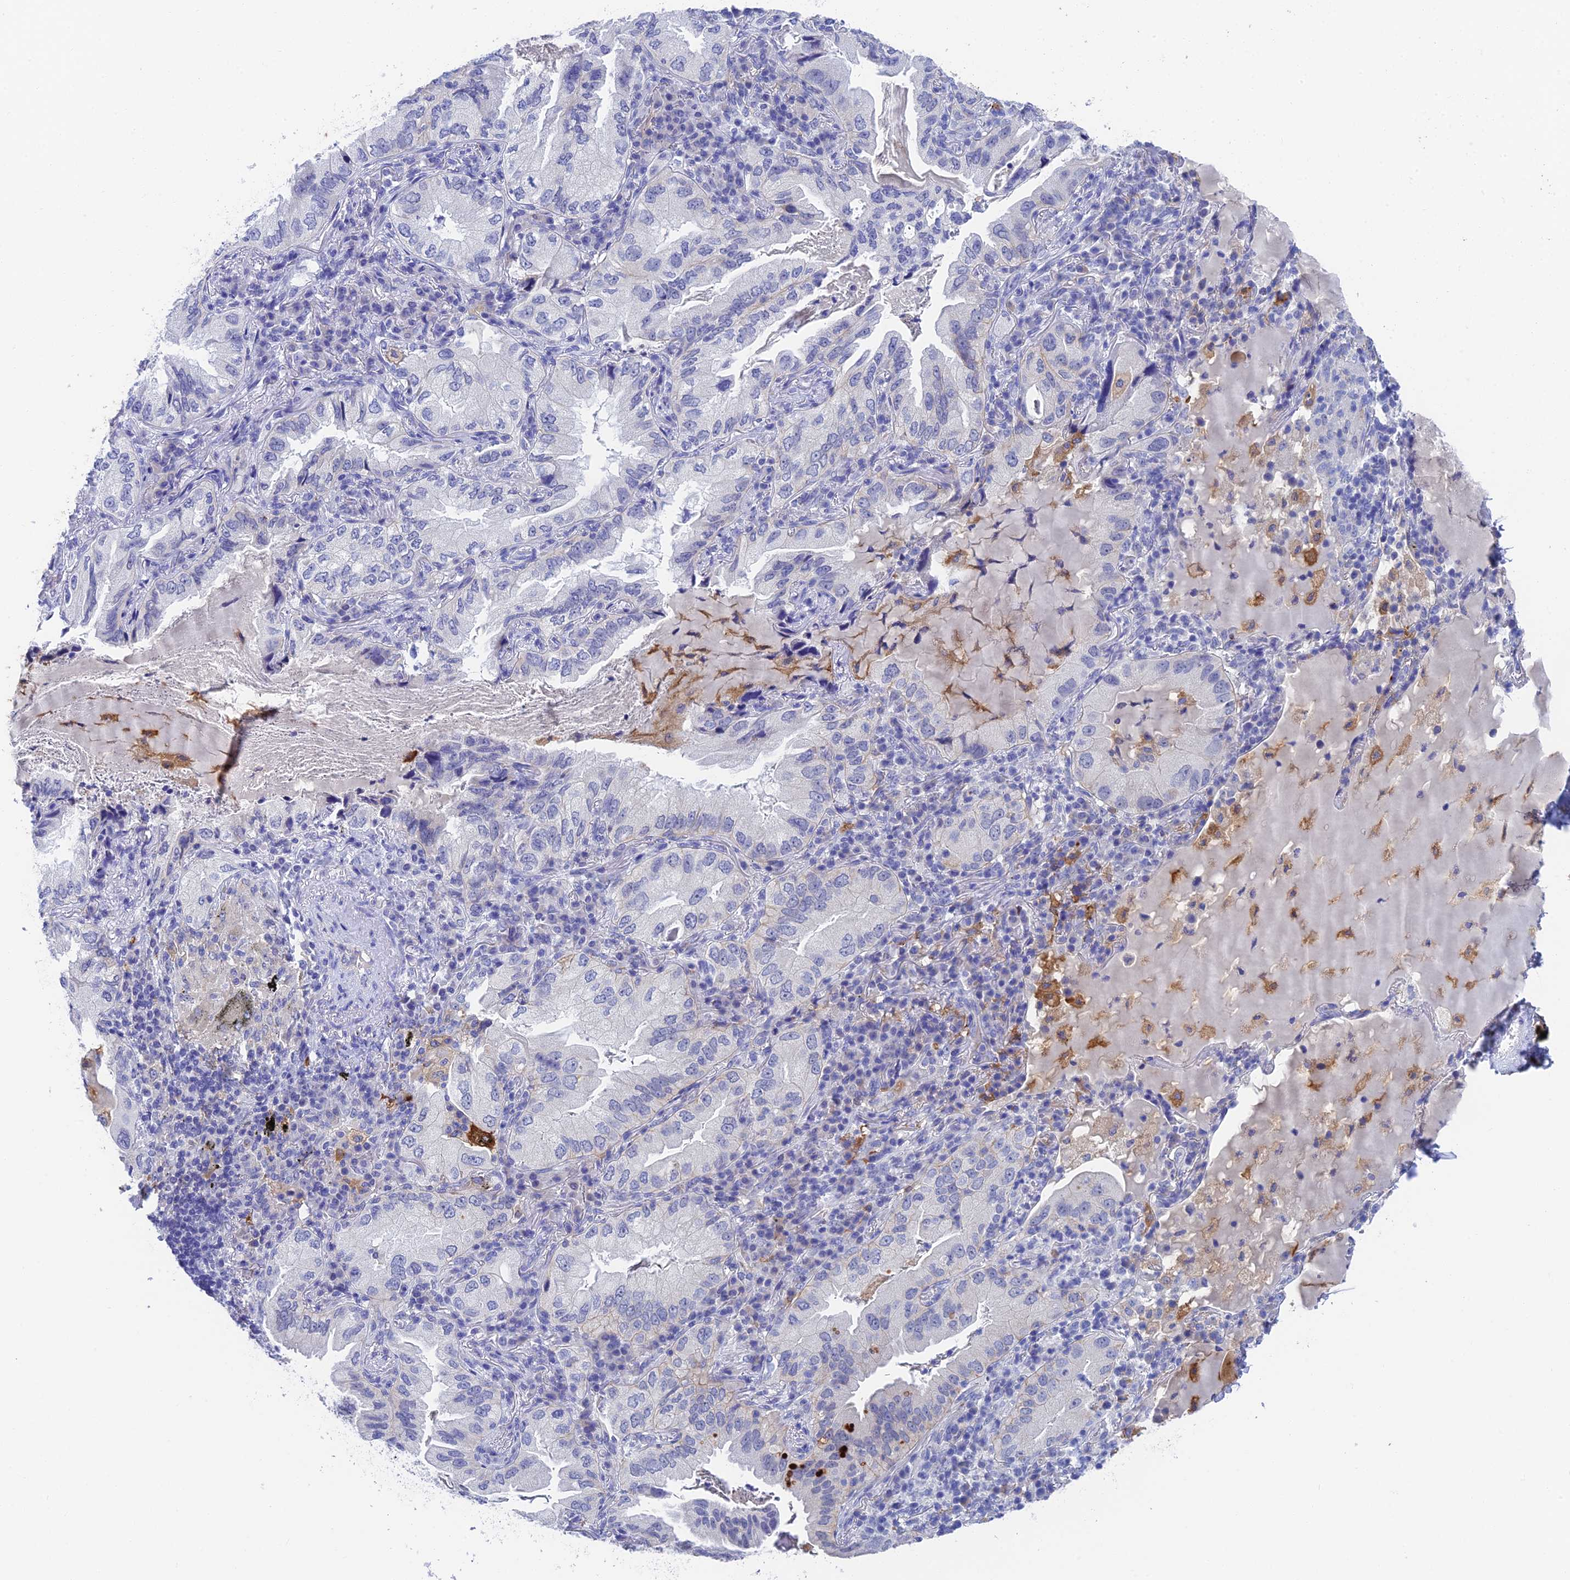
{"staining": {"intensity": "negative", "quantity": "none", "location": "none"}, "tissue": "lung cancer", "cell_type": "Tumor cells", "image_type": "cancer", "snomed": [{"axis": "morphology", "description": "Adenocarcinoma, NOS"}, {"axis": "topography", "description": "Lung"}], "caption": "Immunohistochemistry (IHC) image of neoplastic tissue: lung adenocarcinoma stained with DAB (3,3'-diaminobenzidine) demonstrates no significant protein positivity in tumor cells.", "gene": "ADAMTS13", "patient": {"sex": "female", "age": 69}}